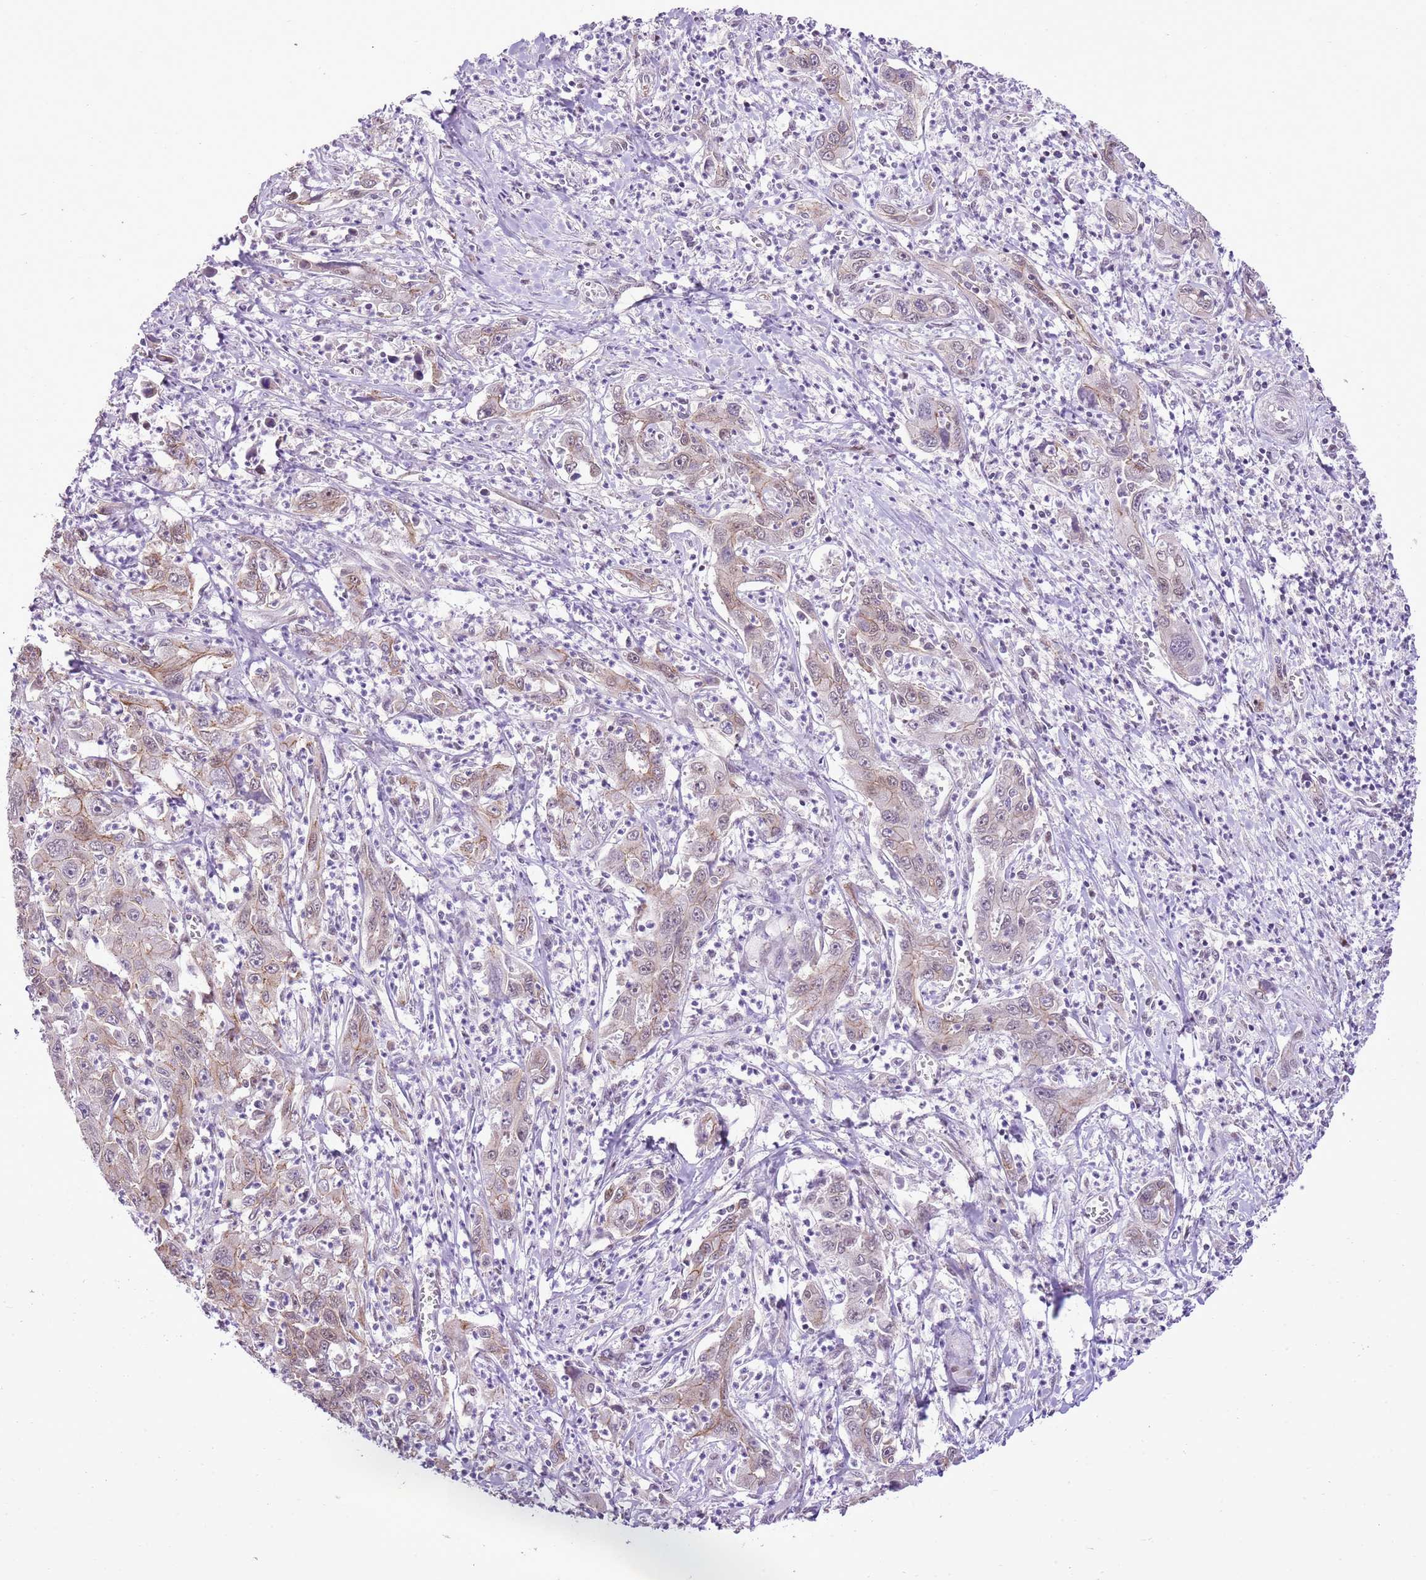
{"staining": {"intensity": "weak", "quantity": "25%-75%", "location": "nuclear"}, "tissue": "liver cancer", "cell_type": "Tumor cells", "image_type": "cancer", "snomed": [{"axis": "morphology", "description": "Carcinoma, Hepatocellular, NOS"}, {"axis": "topography", "description": "Liver"}], "caption": "Immunohistochemical staining of human liver cancer shows low levels of weak nuclear protein expression in approximately 25%-75% of tumor cells.", "gene": "NACC2", "patient": {"sex": "male", "age": 63}}